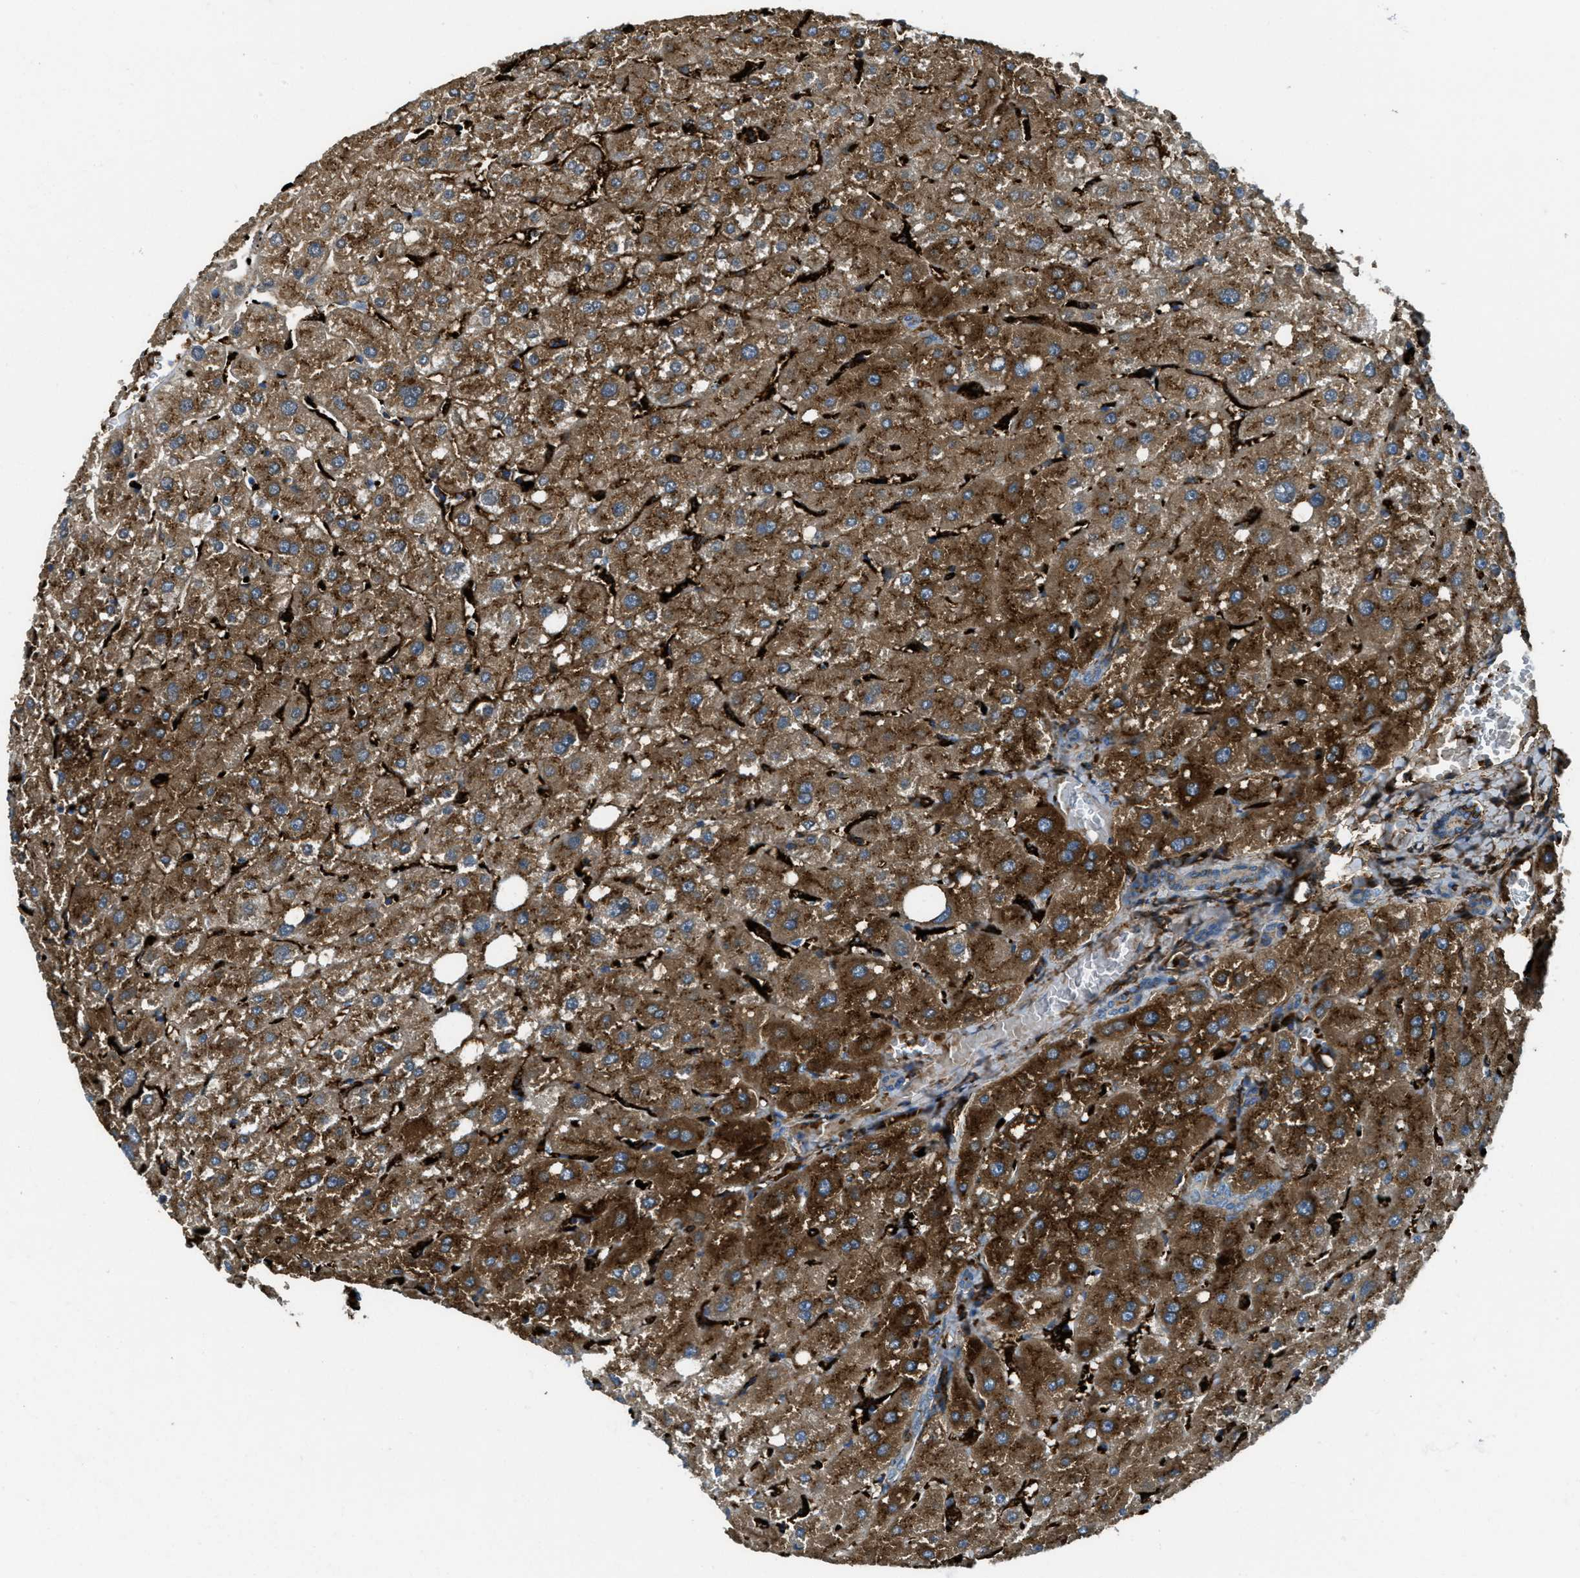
{"staining": {"intensity": "moderate", "quantity": ">75%", "location": "cytoplasmic/membranous"}, "tissue": "liver", "cell_type": "Cholangiocytes", "image_type": "normal", "snomed": [{"axis": "morphology", "description": "Normal tissue, NOS"}, {"axis": "topography", "description": "Liver"}], "caption": "Liver stained with a brown dye exhibits moderate cytoplasmic/membranous positive positivity in about >75% of cholangiocytes.", "gene": "TRIM59", "patient": {"sex": "male", "age": 73}}